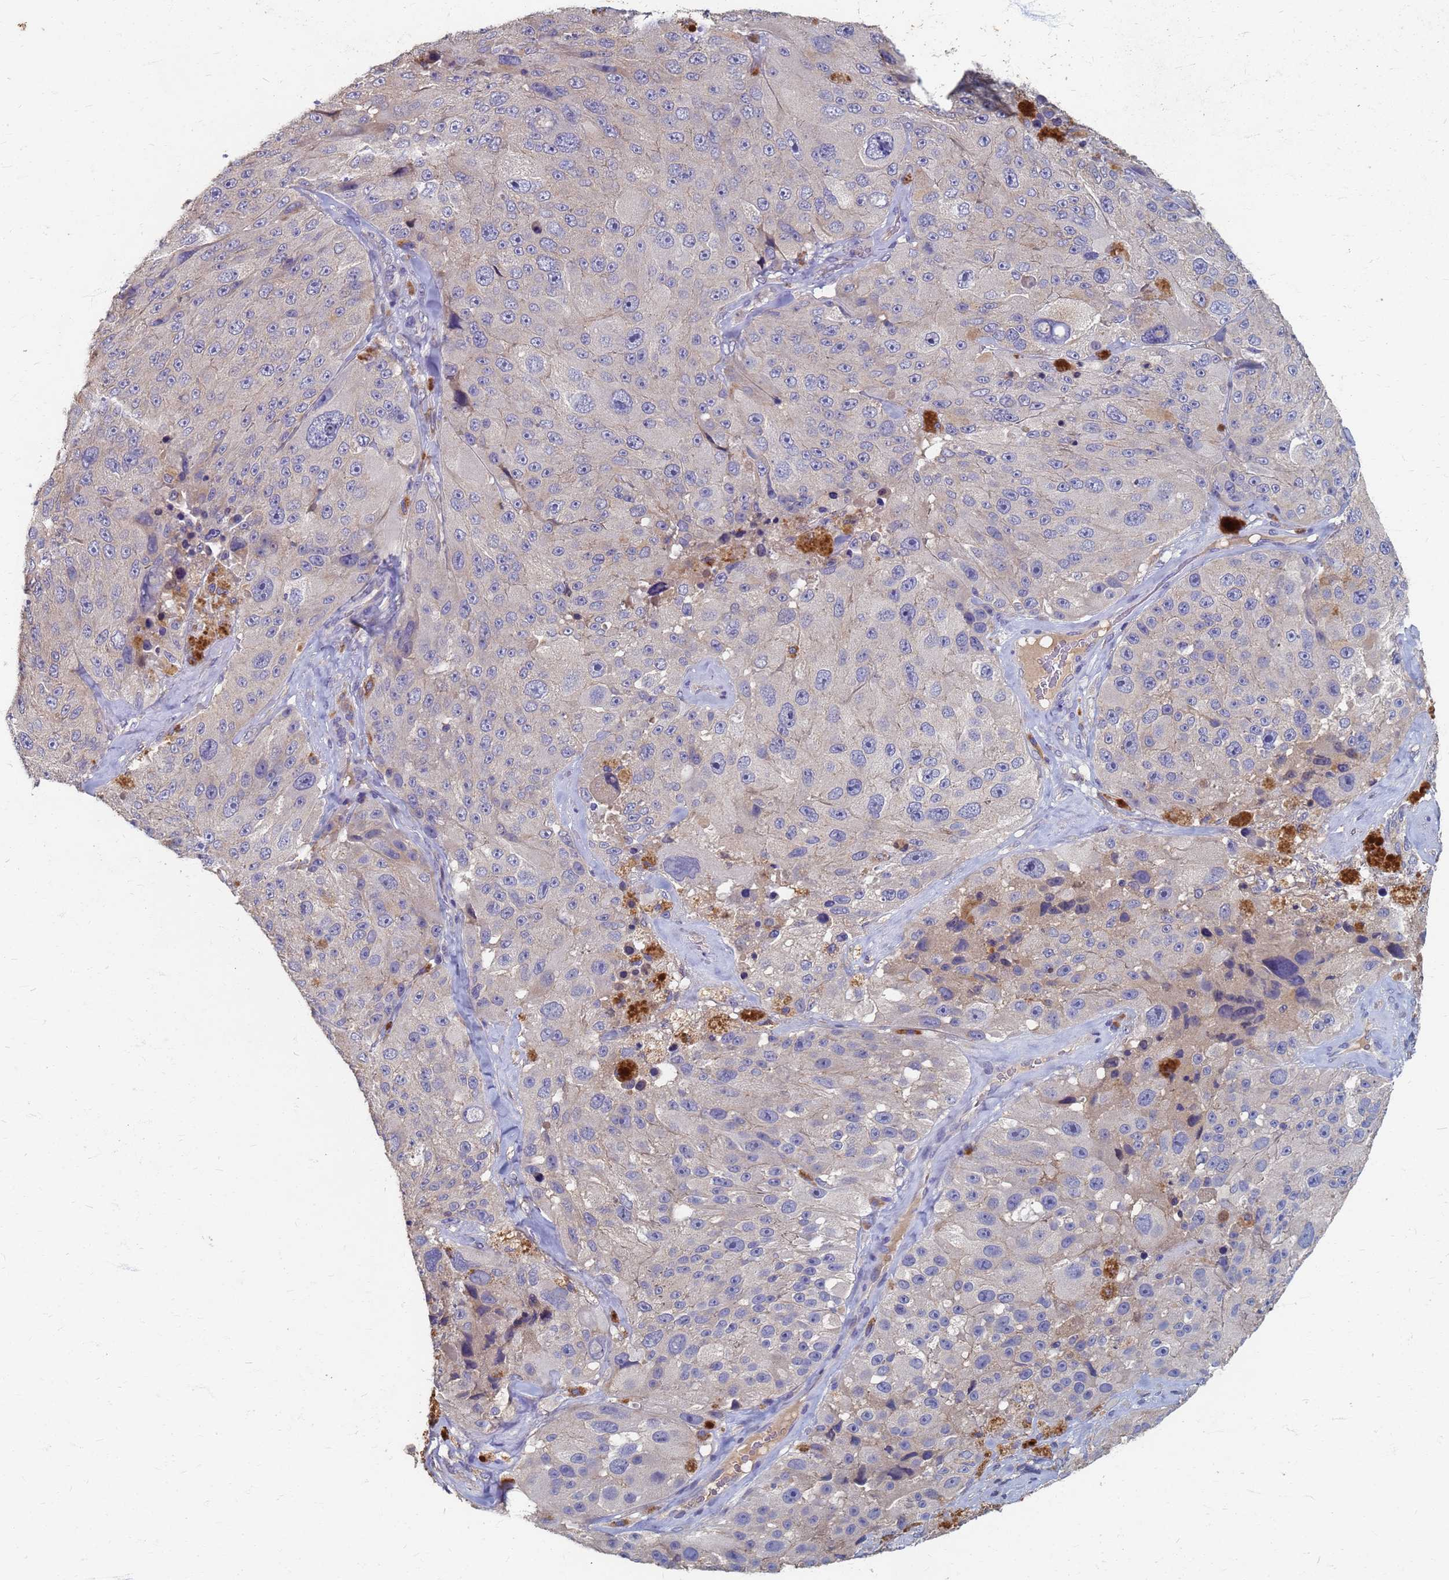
{"staining": {"intensity": "negative", "quantity": "none", "location": "none"}, "tissue": "melanoma", "cell_type": "Tumor cells", "image_type": "cancer", "snomed": [{"axis": "morphology", "description": "Malignant melanoma, Metastatic site"}, {"axis": "topography", "description": "Lymph node"}], "caption": "The micrograph reveals no staining of tumor cells in malignant melanoma (metastatic site).", "gene": "KRCC1", "patient": {"sex": "male", "age": 62}}